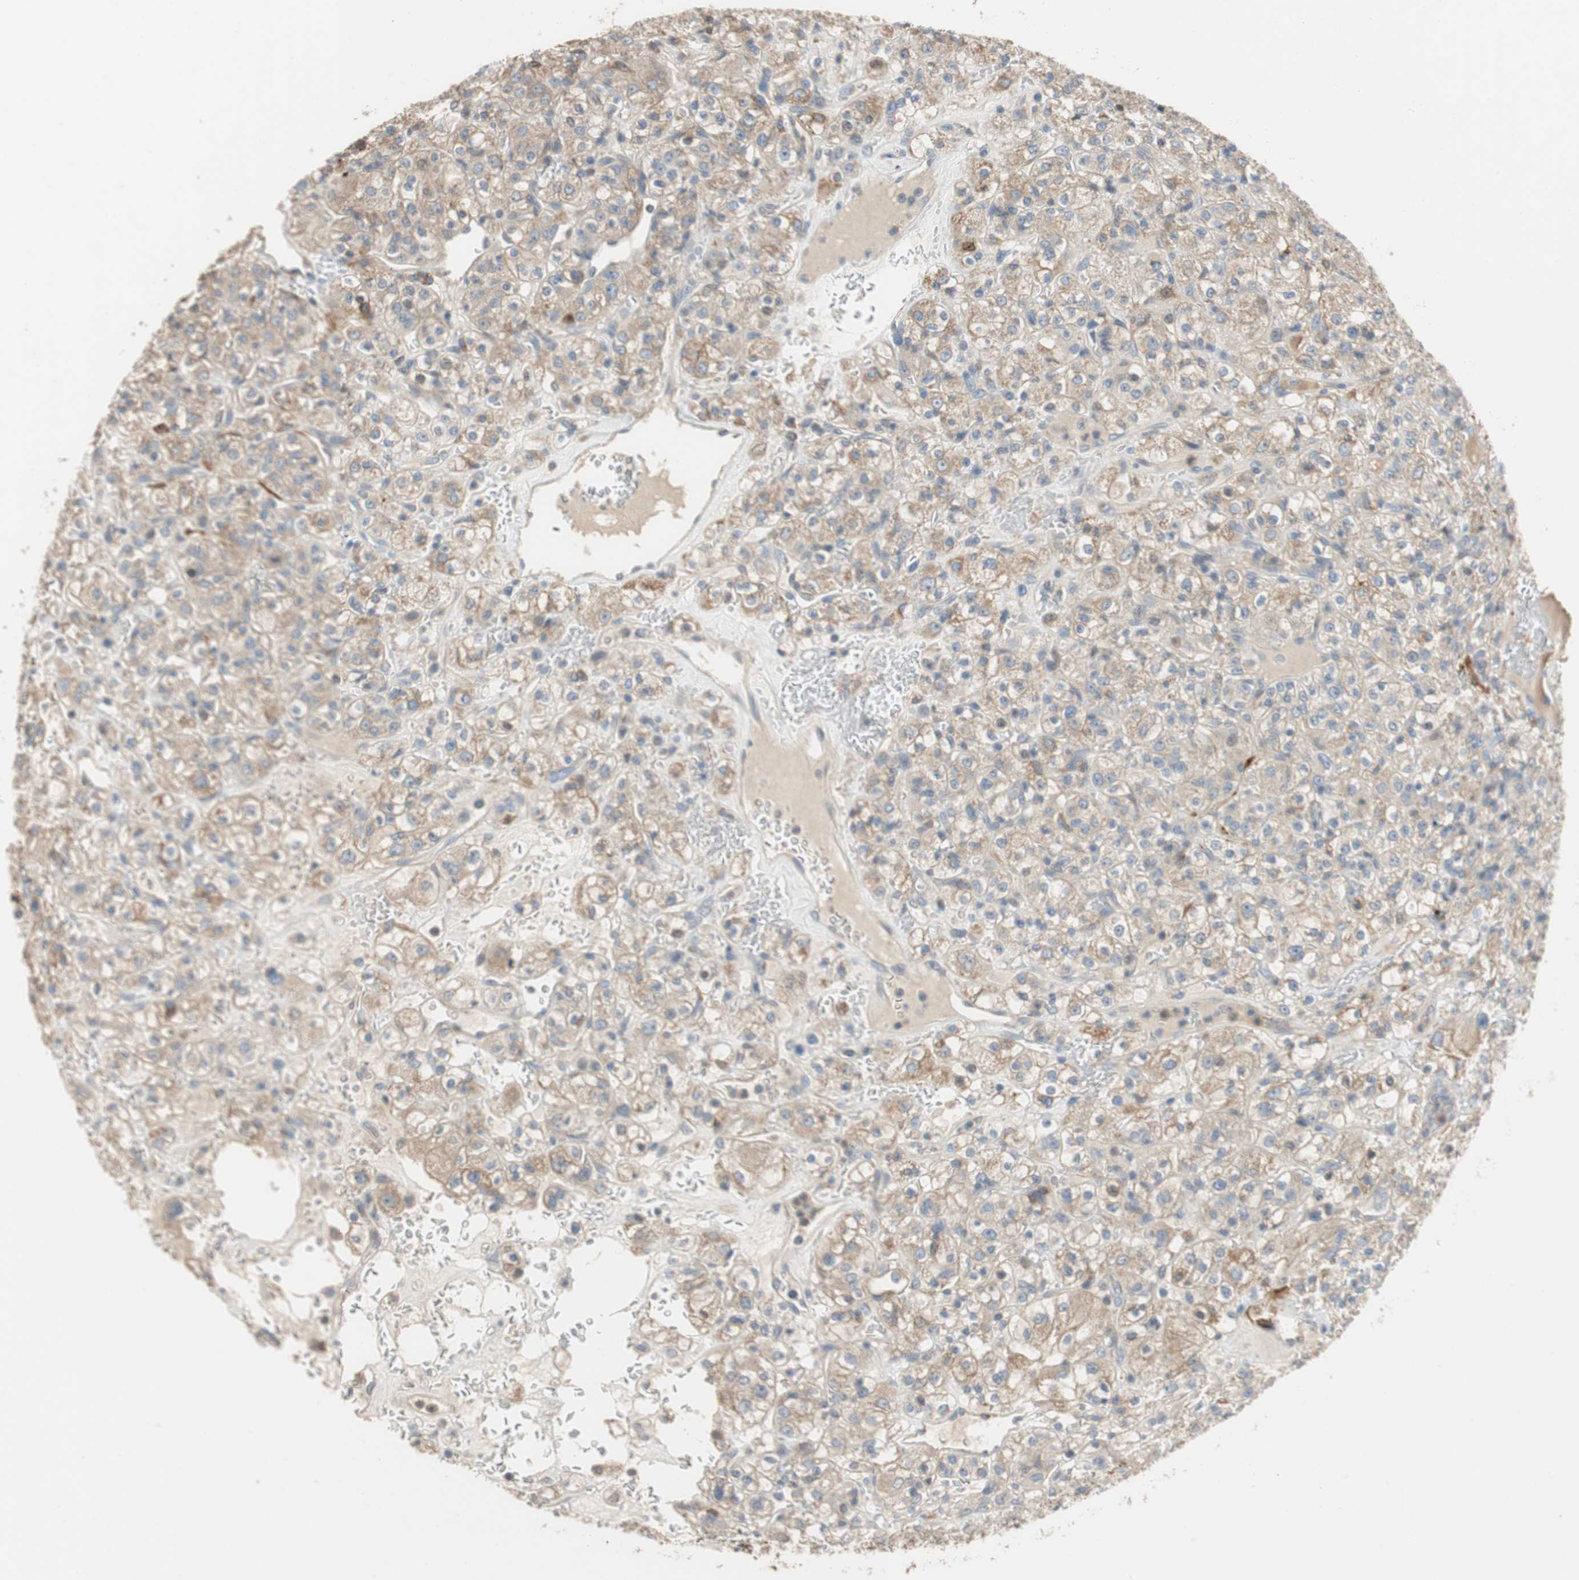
{"staining": {"intensity": "negative", "quantity": "none", "location": "none"}, "tissue": "renal cancer", "cell_type": "Tumor cells", "image_type": "cancer", "snomed": [{"axis": "morphology", "description": "Normal tissue, NOS"}, {"axis": "morphology", "description": "Adenocarcinoma, NOS"}, {"axis": "topography", "description": "Kidney"}], "caption": "This is an immunohistochemistry micrograph of renal adenocarcinoma. There is no staining in tumor cells.", "gene": "ALPL", "patient": {"sex": "female", "age": 72}}